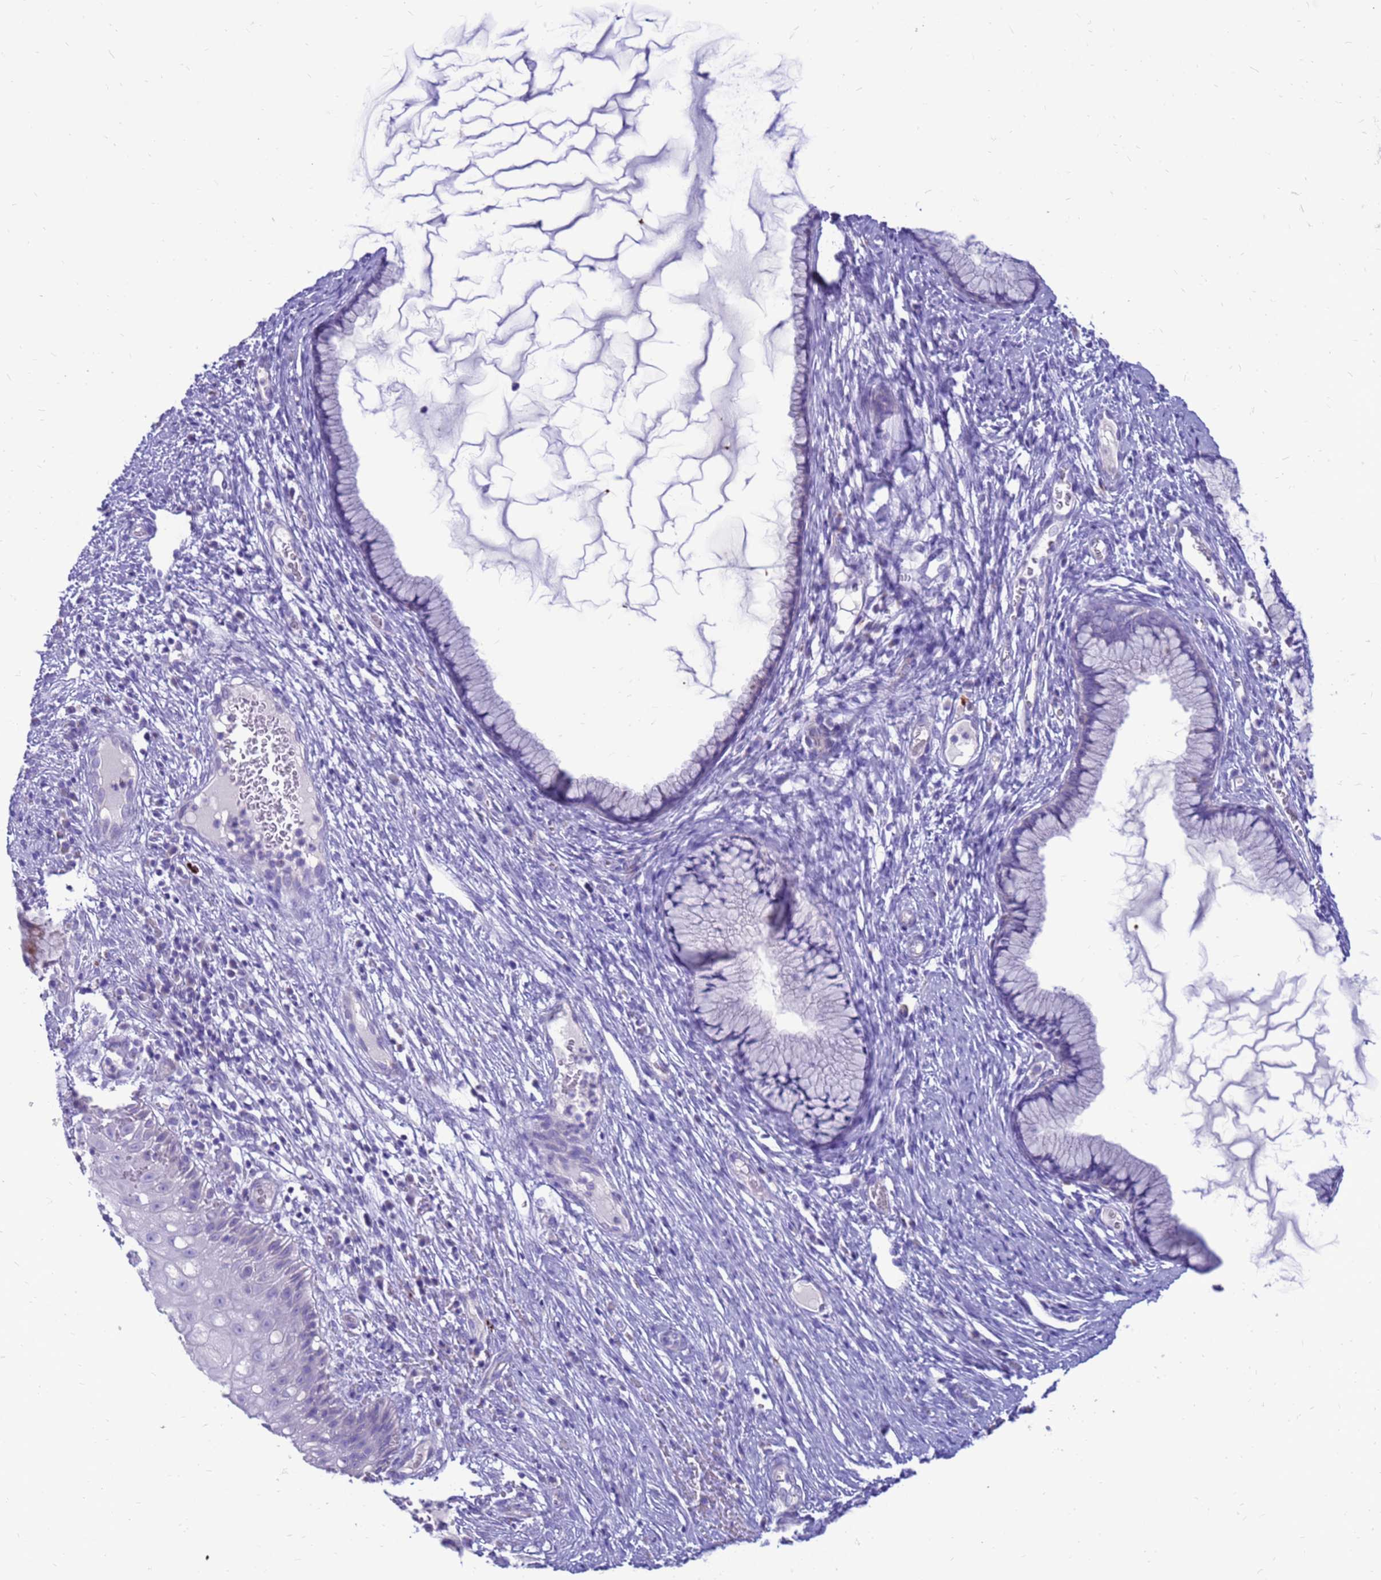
{"staining": {"intensity": "negative", "quantity": "none", "location": "none"}, "tissue": "cervix", "cell_type": "Glandular cells", "image_type": "normal", "snomed": [{"axis": "morphology", "description": "Normal tissue, NOS"}, {"axis": "topography", "description": "Cervix"}], "caption": "The image shows no significant staining in glandular cells of cervix. Brightfield microscopy of immunohistochemistry stained with DAB (3,3'-diaminobenzidine) (brown) and hematoxylin (blue), captured at high magnification.", "gene": "PDE10A", "patient": {"sex": "female", "age": 42}}